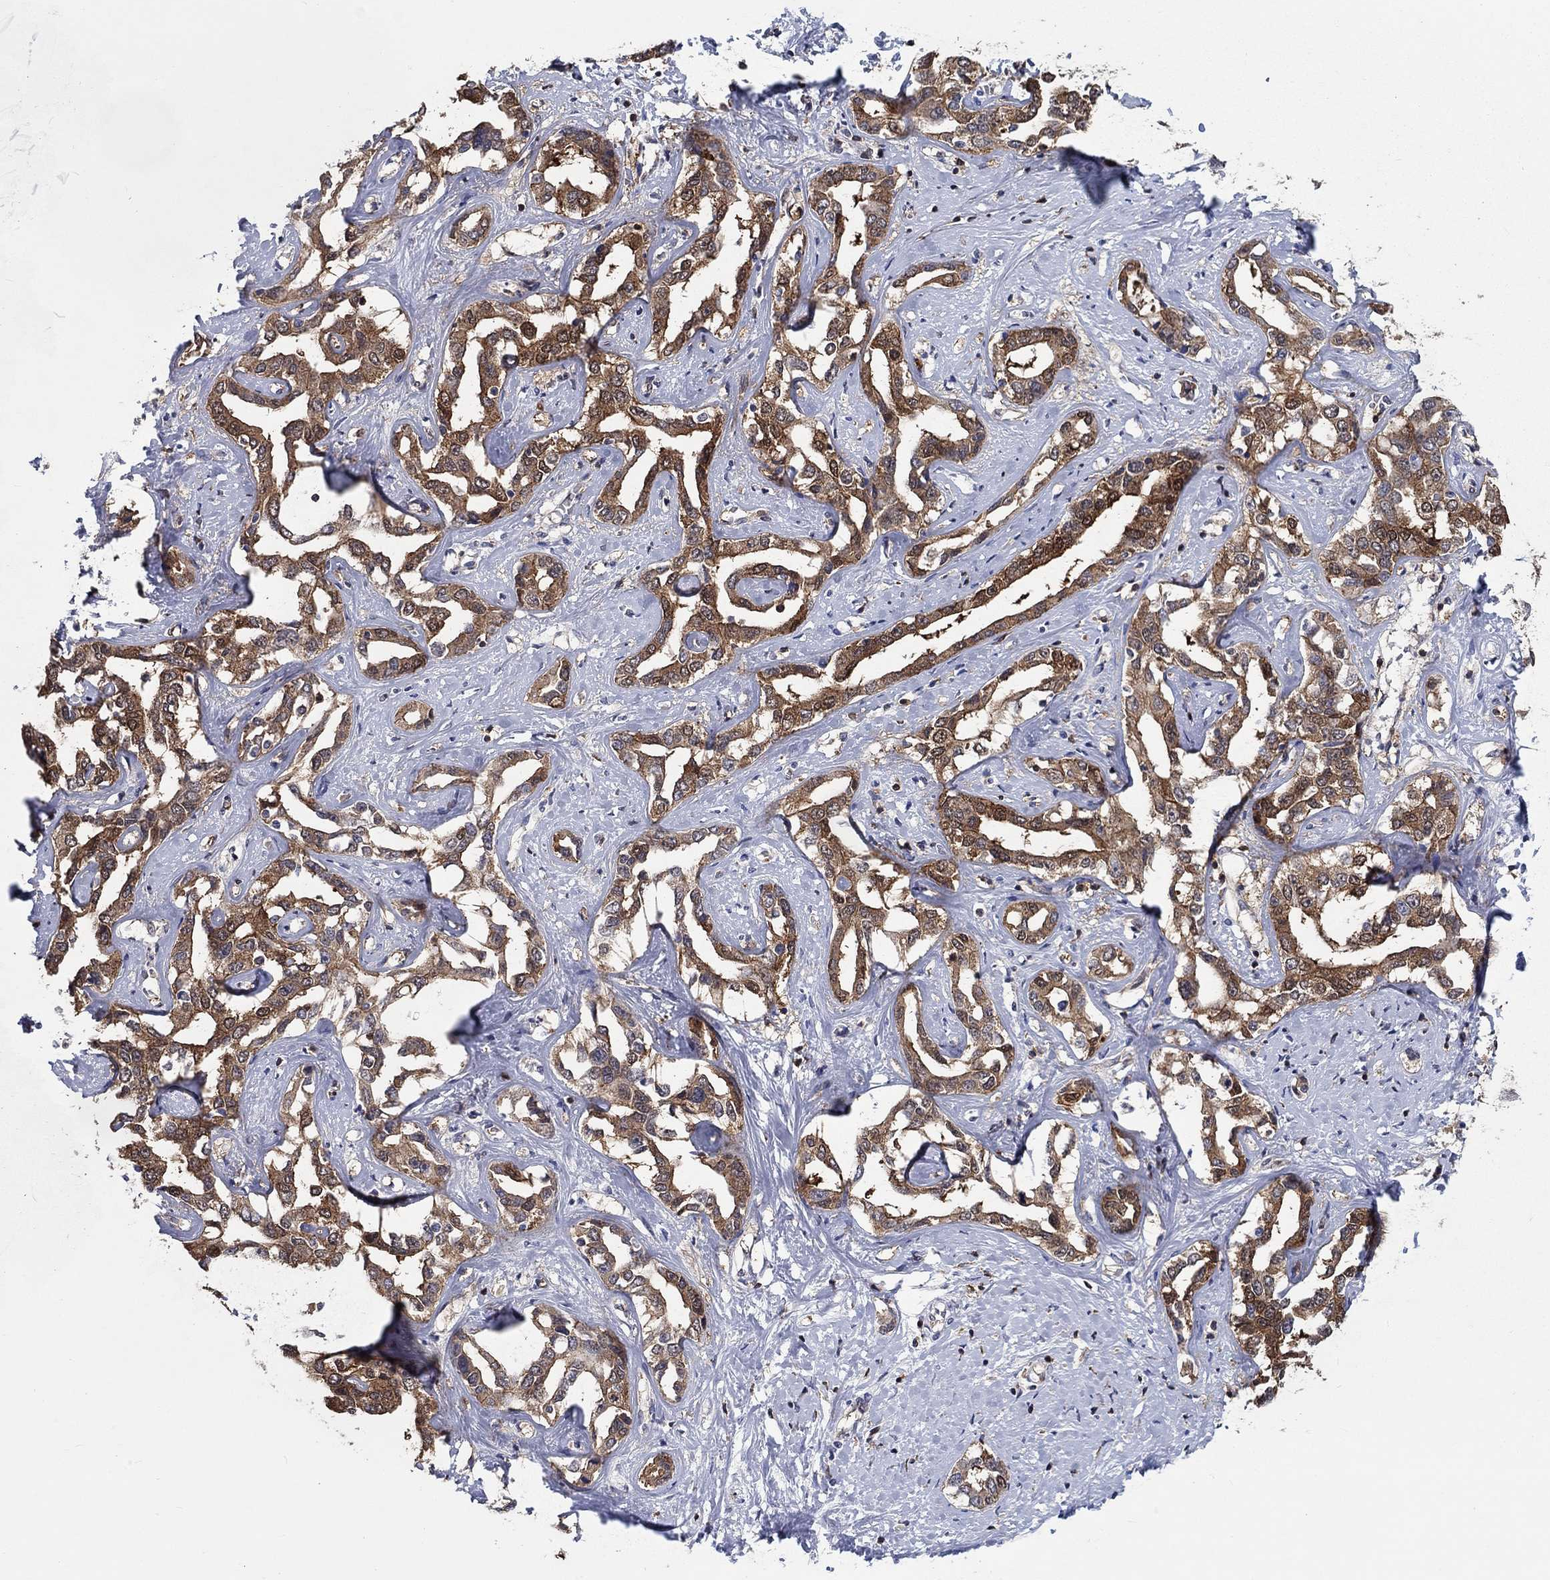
{"staining": {"intensity": "strong", "quantity": "25%-75%", "location": "cytoplasmic/membranous"}, "tissue": "liver cancer", "cell_type": "Tumor cells", "image_type": "cancer", "snomed": [{"axis": "morphology", "description": "Cholangiocarcinoma"}, {"axis": "topography", "description": "Liver"}], "caption": "Human cholangiocarcinoma (liver) stained with a protein marker shows strong staining in tumor cells.", "gene": "AGFG2", "patient": {"sex": "male", "age": 59}}